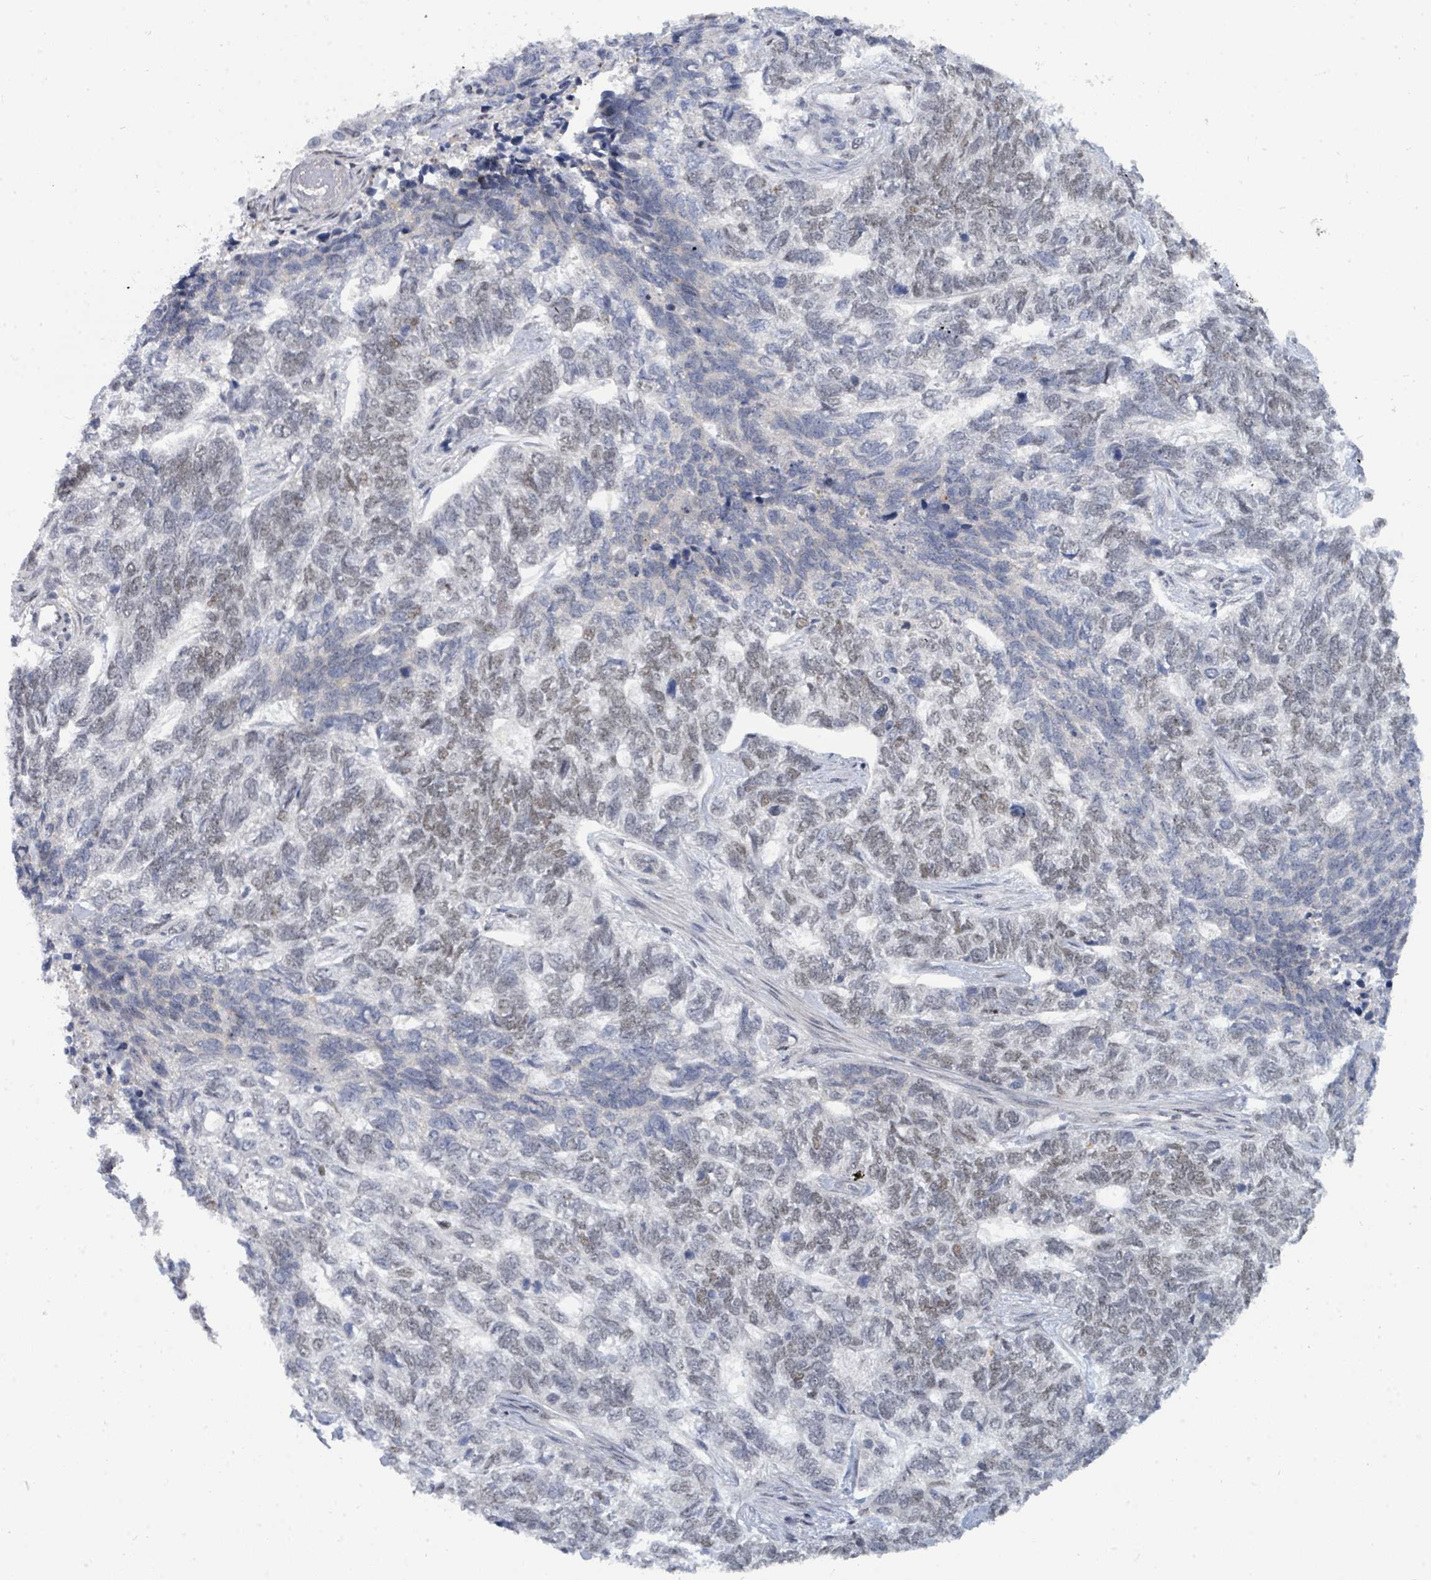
{"staining": {"intensity": "weak", "quantity": "25%-75%", "location": "nuclear"}, "tissue": "skin cancer", "cell_type": "Tumor cells", "image_type": "cancer", "snomed": [{"axis": "morphology", "description": "Basal cell carcinoma"}, {"axis": "topography", "description": "Skin"}], "caption": "An IHC micrograph of tumor tissue is shown. Protein staining in brown highlights weak nuclear positivity in skin cancer (basal cell carcinoma) within tumor cells.", "gene": "SUMO4", "patient": {"sex": "female", "age": 65}}